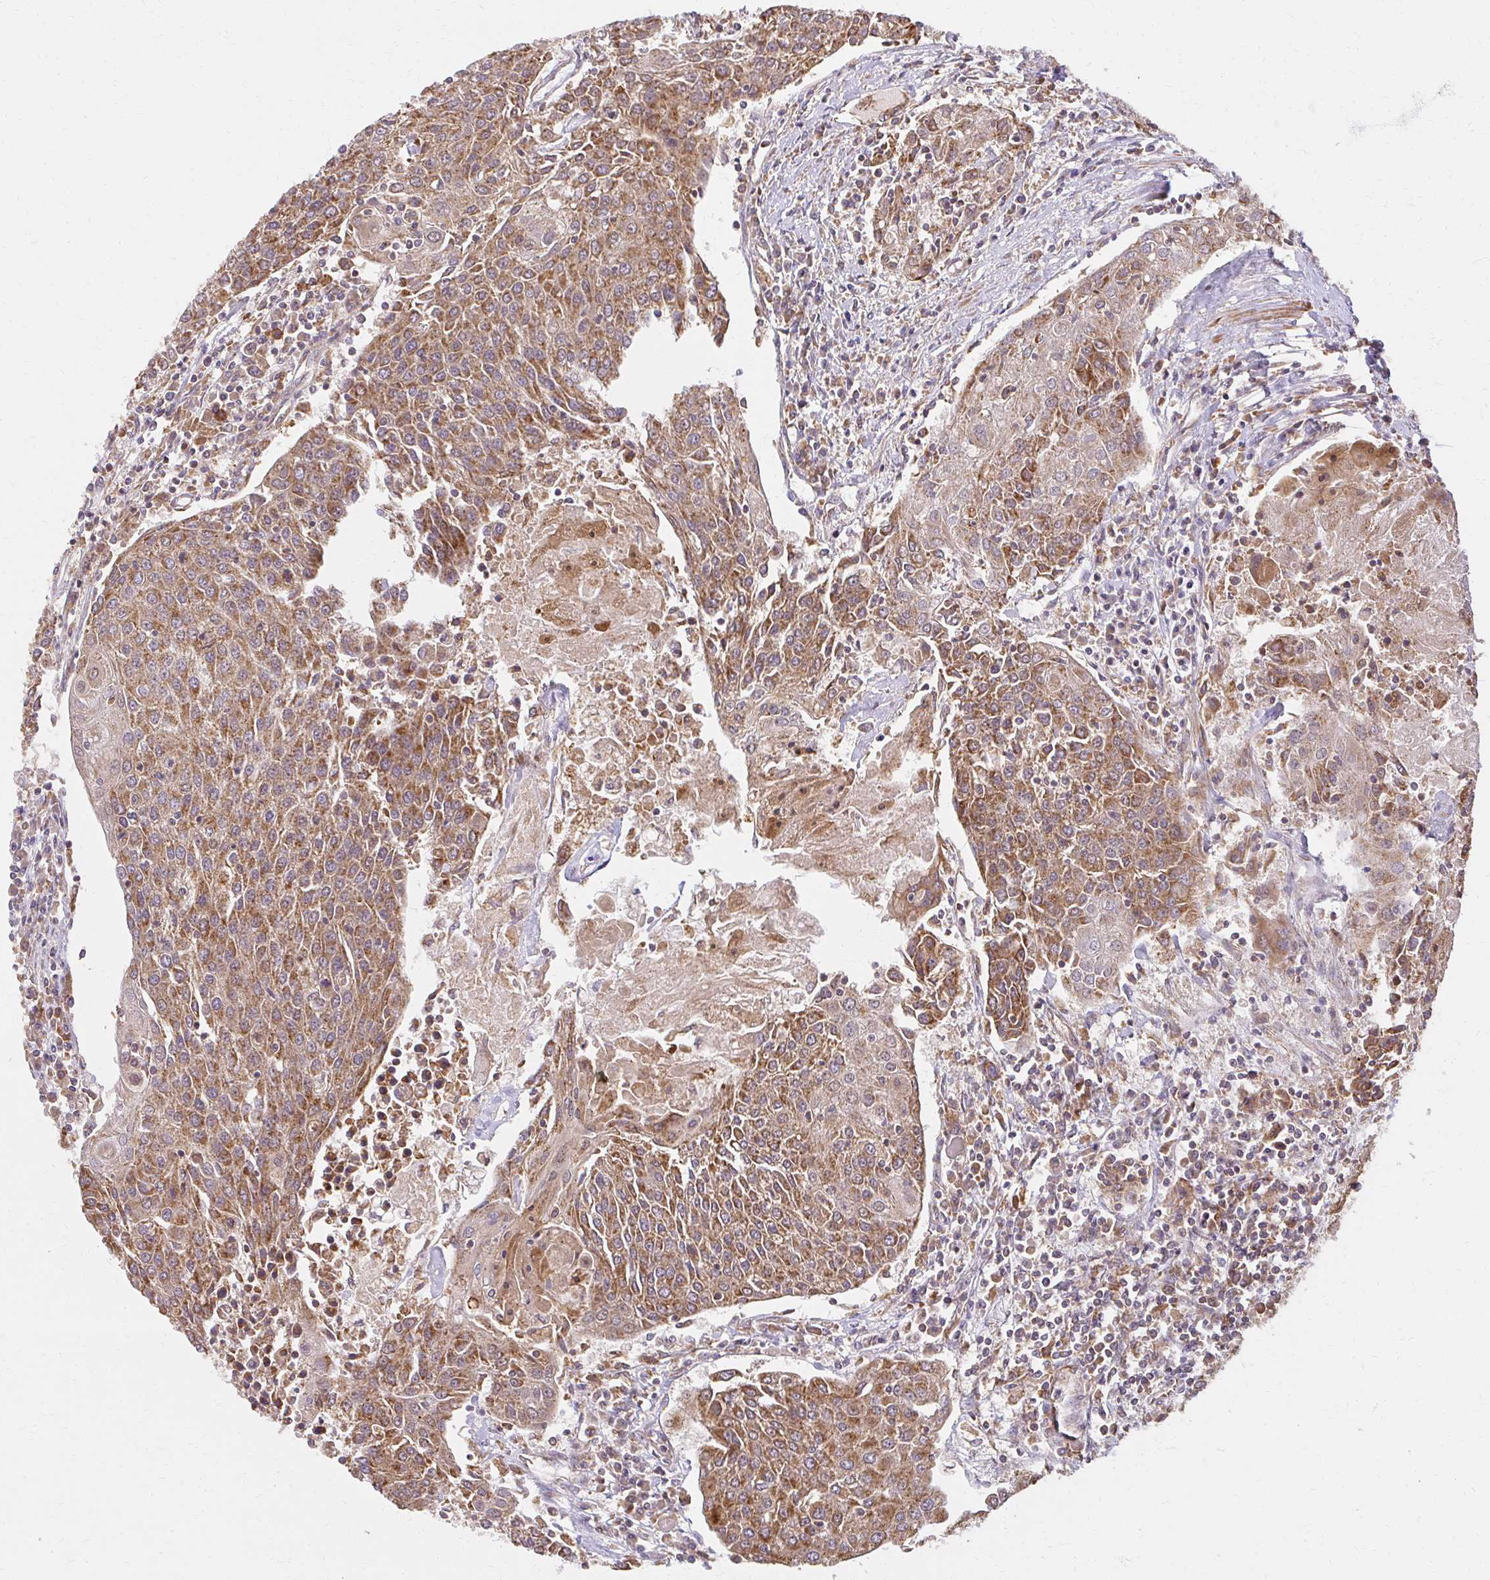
{"staining": {"intensity": "moderate", "quantity": ">75%", "location": "cytoplasmic/membranous"}, "tissue": "urothelial cancer", "cell_type": "Tumor cells", "image_type": "cancer", "snomed": [{"axis": "morphology", "description": "Urothelial carcinoma, High grade"}, {"axis": "topography", "description": "Urinary bladder"}], "caption": "Urothelial cancer stained for a protein exhibits moderate cytoplasmic/membranous positivity in tumor cells. The staining is performed using DAB brown chromogen to label protein expression. The nuclei are counter-stained blue using hematoxylin.", "gene": "GNS", "patient": {"sex": "female", "age": 85}}